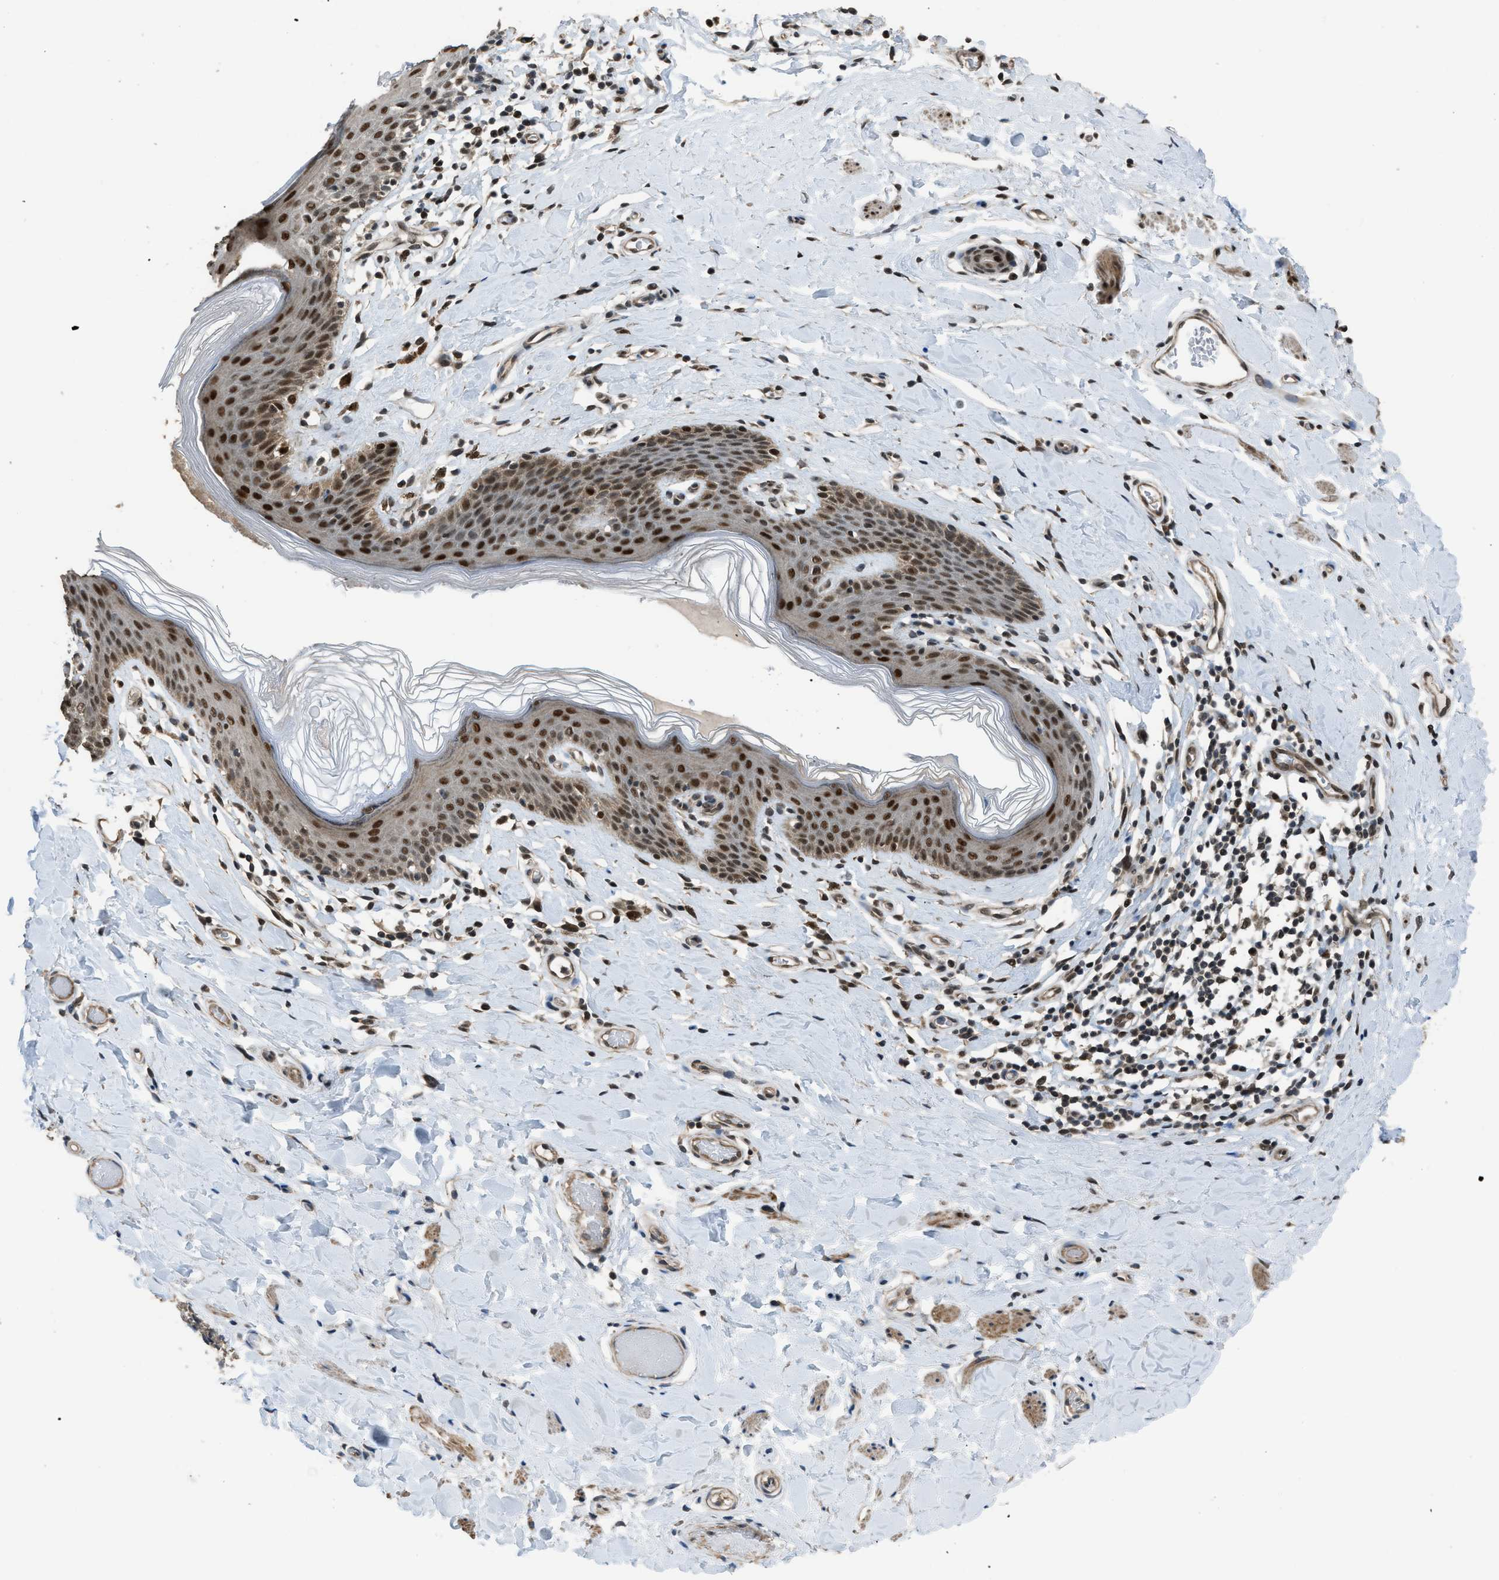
{"staining": {"intensity": "strong", "quantity": ">75%", "location": "cytoplasmic/membranous,nuclear"}, "tissue": "skin", "cell_type": "Epidermal cells", "image_type": "normal", "snomed": [{"axis": "morphology", "description": "Normal tissue, NOS"}, {"axis": "topography", "description": "Vulva"}], "caption": "Skin was stained to show a protein in brown. There is high levels of strong cytoplasmic/membranous,nuclear staining in about >75% of epidermal cells. Using DAB (brown) and hematoxylin (blue) stains, captured at high magnification using brightfield microscopy.", "gene": "KPNA6", "patient": {"sex": "female", "age": 66}}